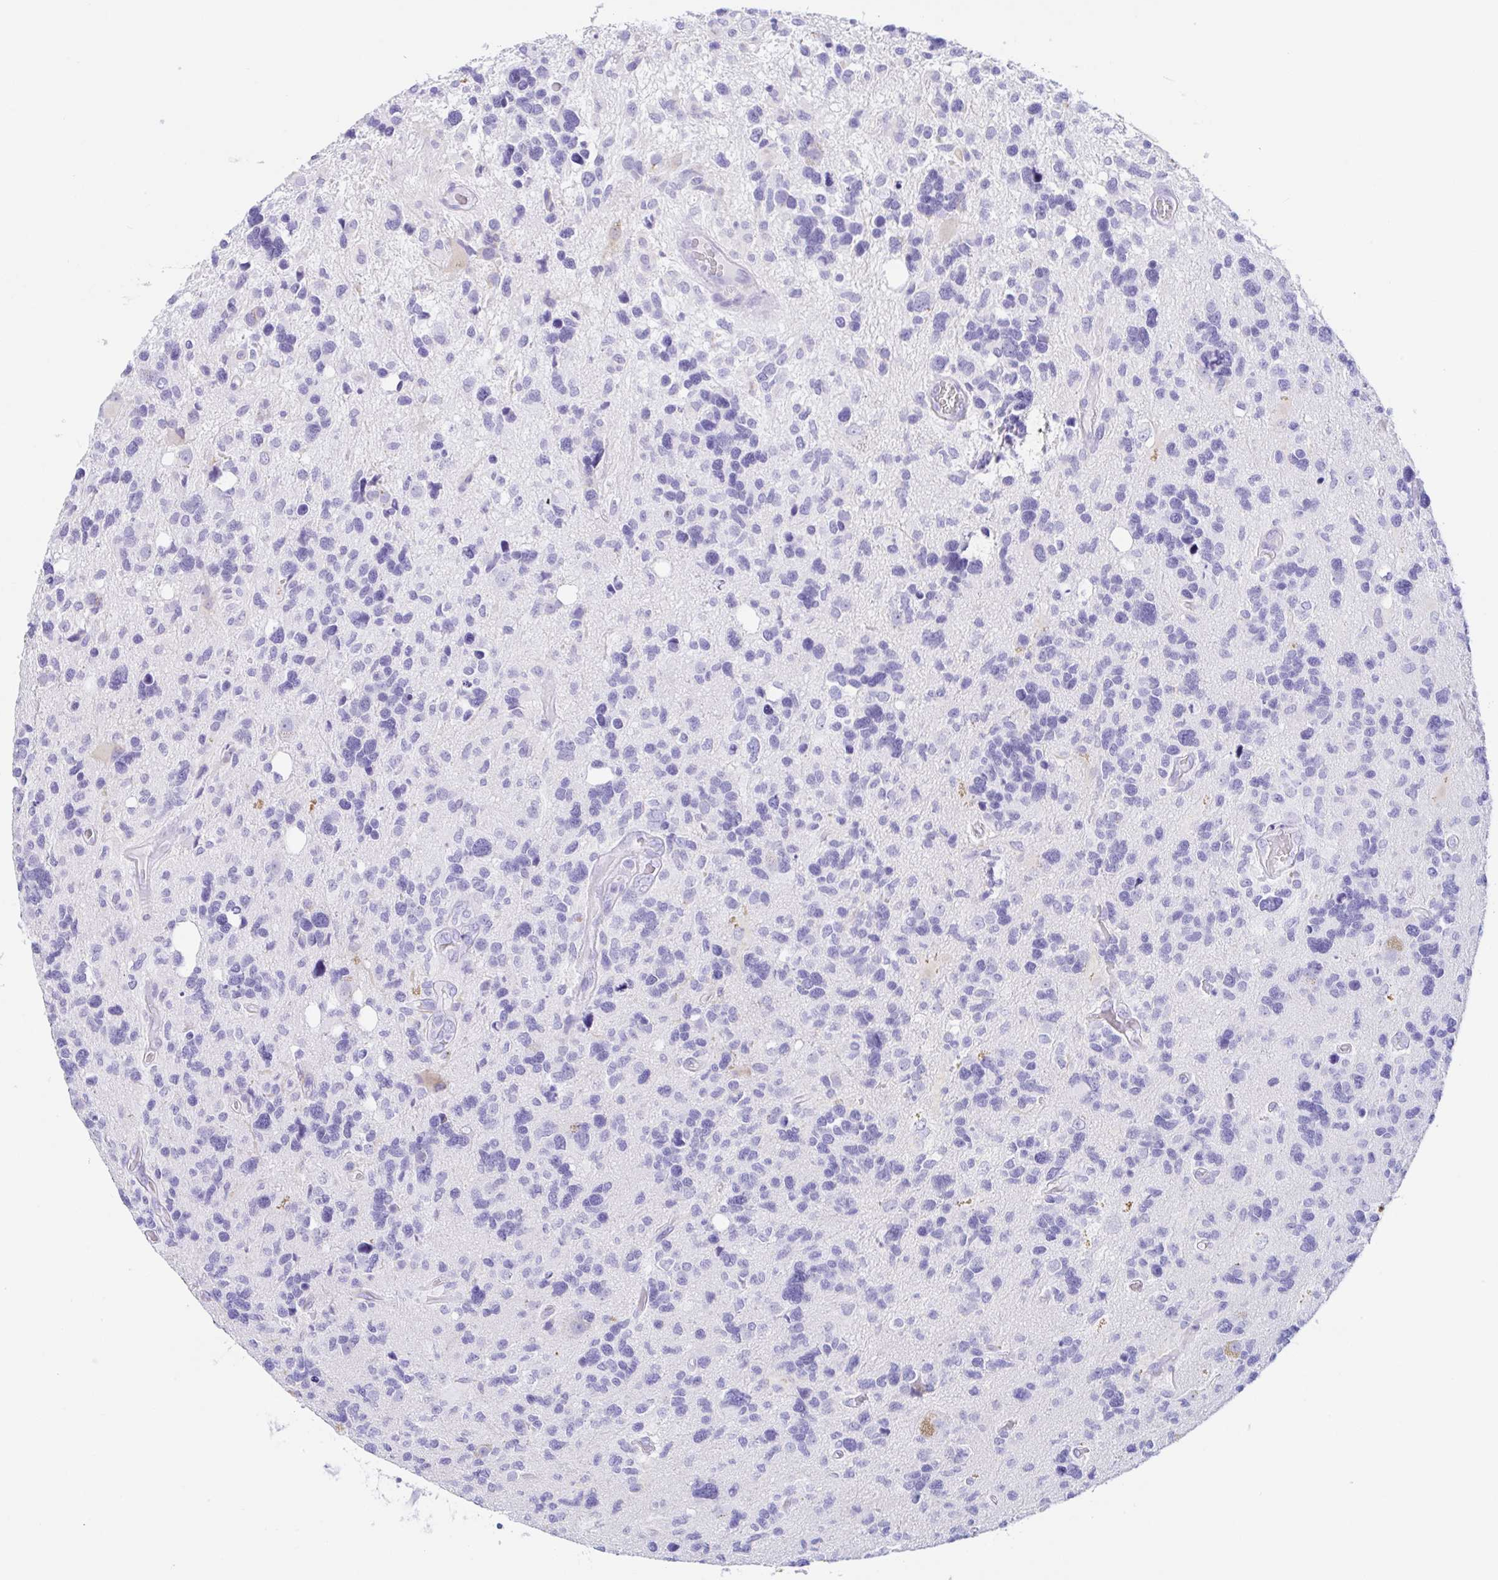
{"staining": {"intensity": "negative", "quantity": "none", "location": "none"}, "tissue": "glioma", "cell_type": "Tumor cells", "image_type": "cancer", "snomed": [{"axis": "morphology", "description": "Glioma, malignant, High grade"}, {"axis": "topography", "description": "Brain"}], "caption": "Glioma was stained to show a protein in brown. There is no significant staining in tumor cells.", "gene": "PAX8", "patient": {"sex": "male", "age": 49}}